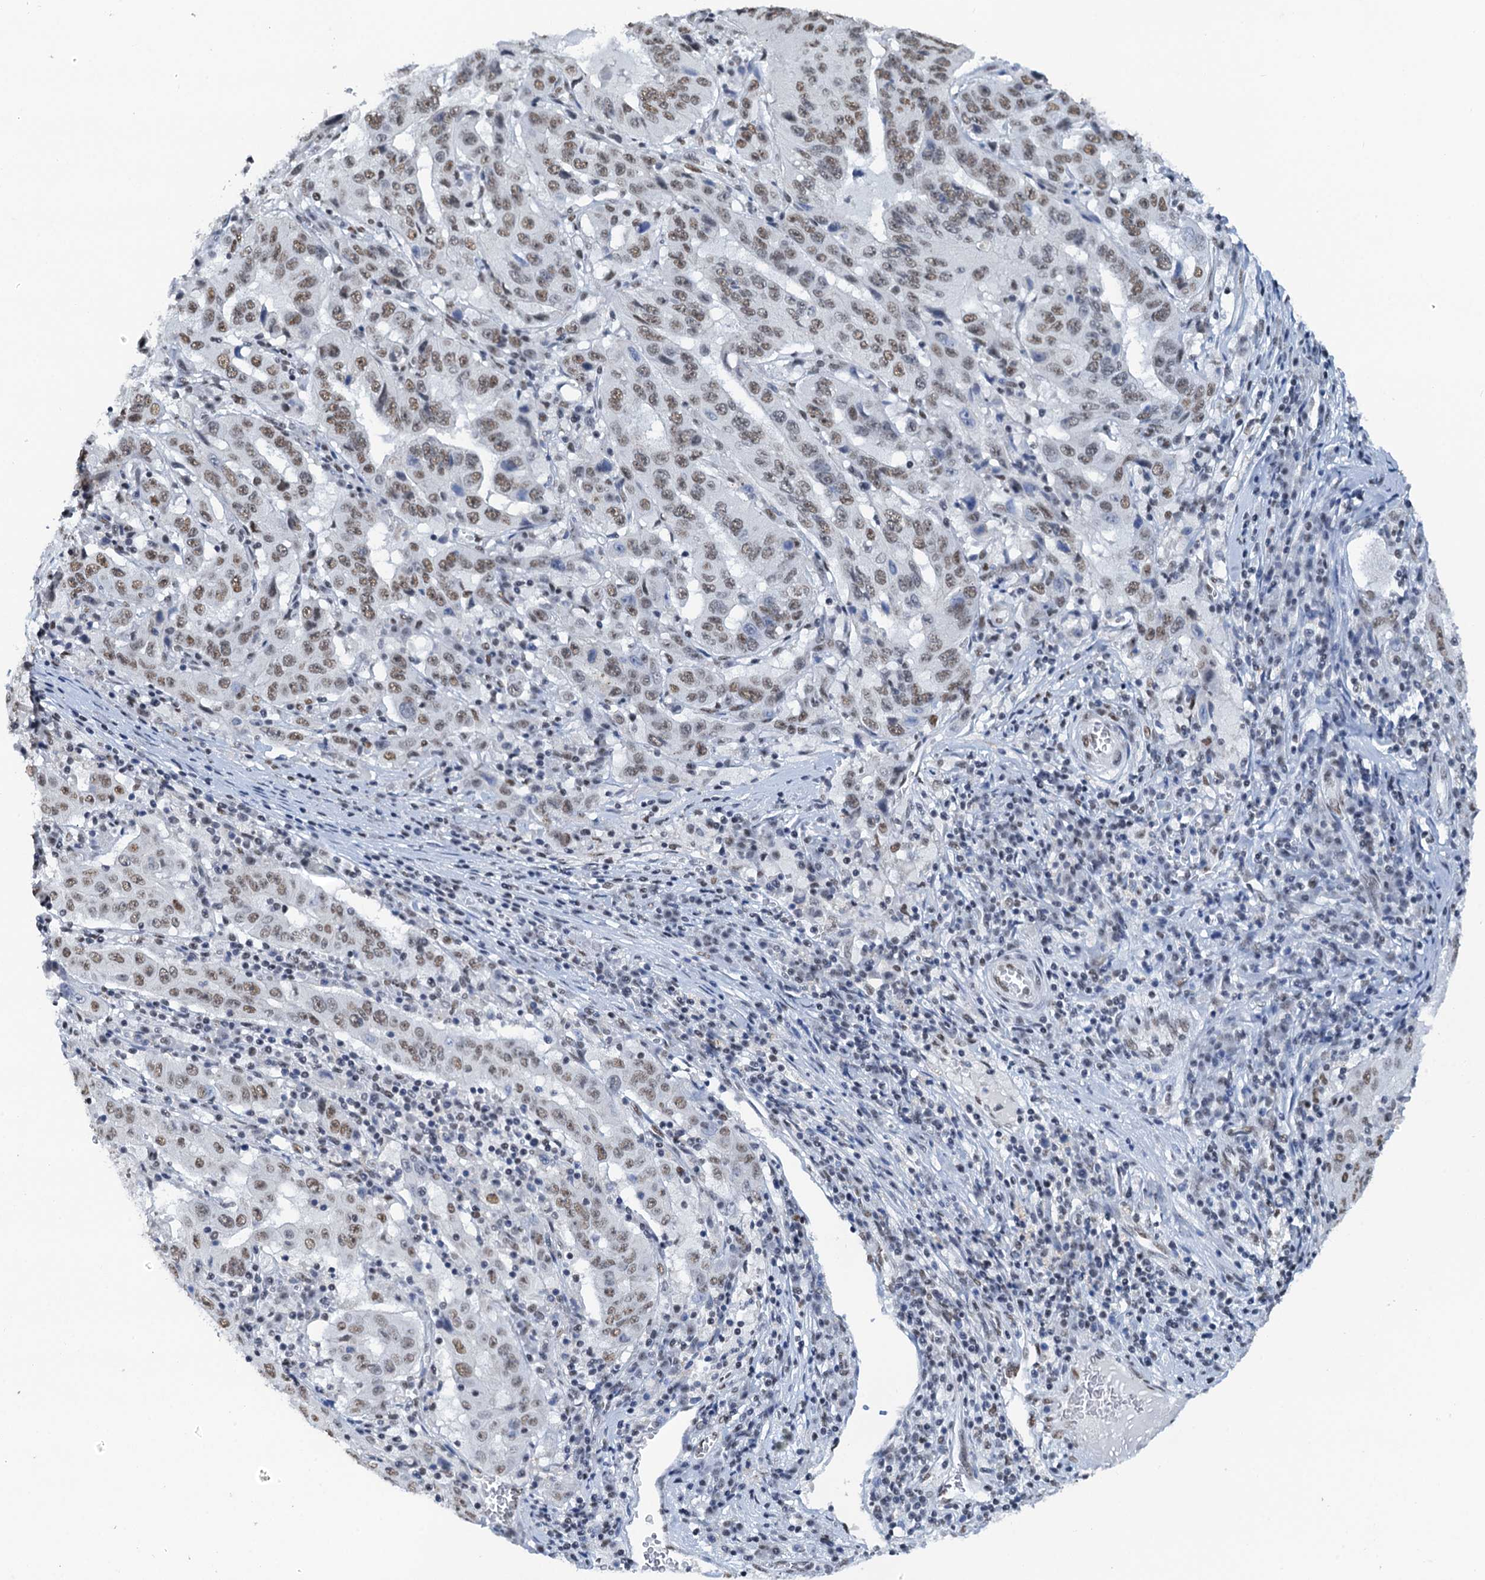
{"staining": {"intensity": "moderate", "quantity": ">75%", "location": "nuclear"}, "tissue": "pancreatic cancer", "cell_type": "Tumor cells", "image_type": "cancer", "snomed": [{"axis": "morphology", "description": "Adenocarcinoma, NOS"}, {"axis": "topography", "description": "Pancreas"}], "caption": "Immunohistochemical staining of human adenocarcinoma (pancreatic) demonstrates medium levels of moderate nuclear protein expression in approximately >75% of tumor cells. The staining was performed using DAB to visualize the protein expression in brown, while the nuclei were stained in blue with hematoxylin (Magnification: 20x).", "gene": "SLTM", "patient": {"sex": "male", "age": 63}}